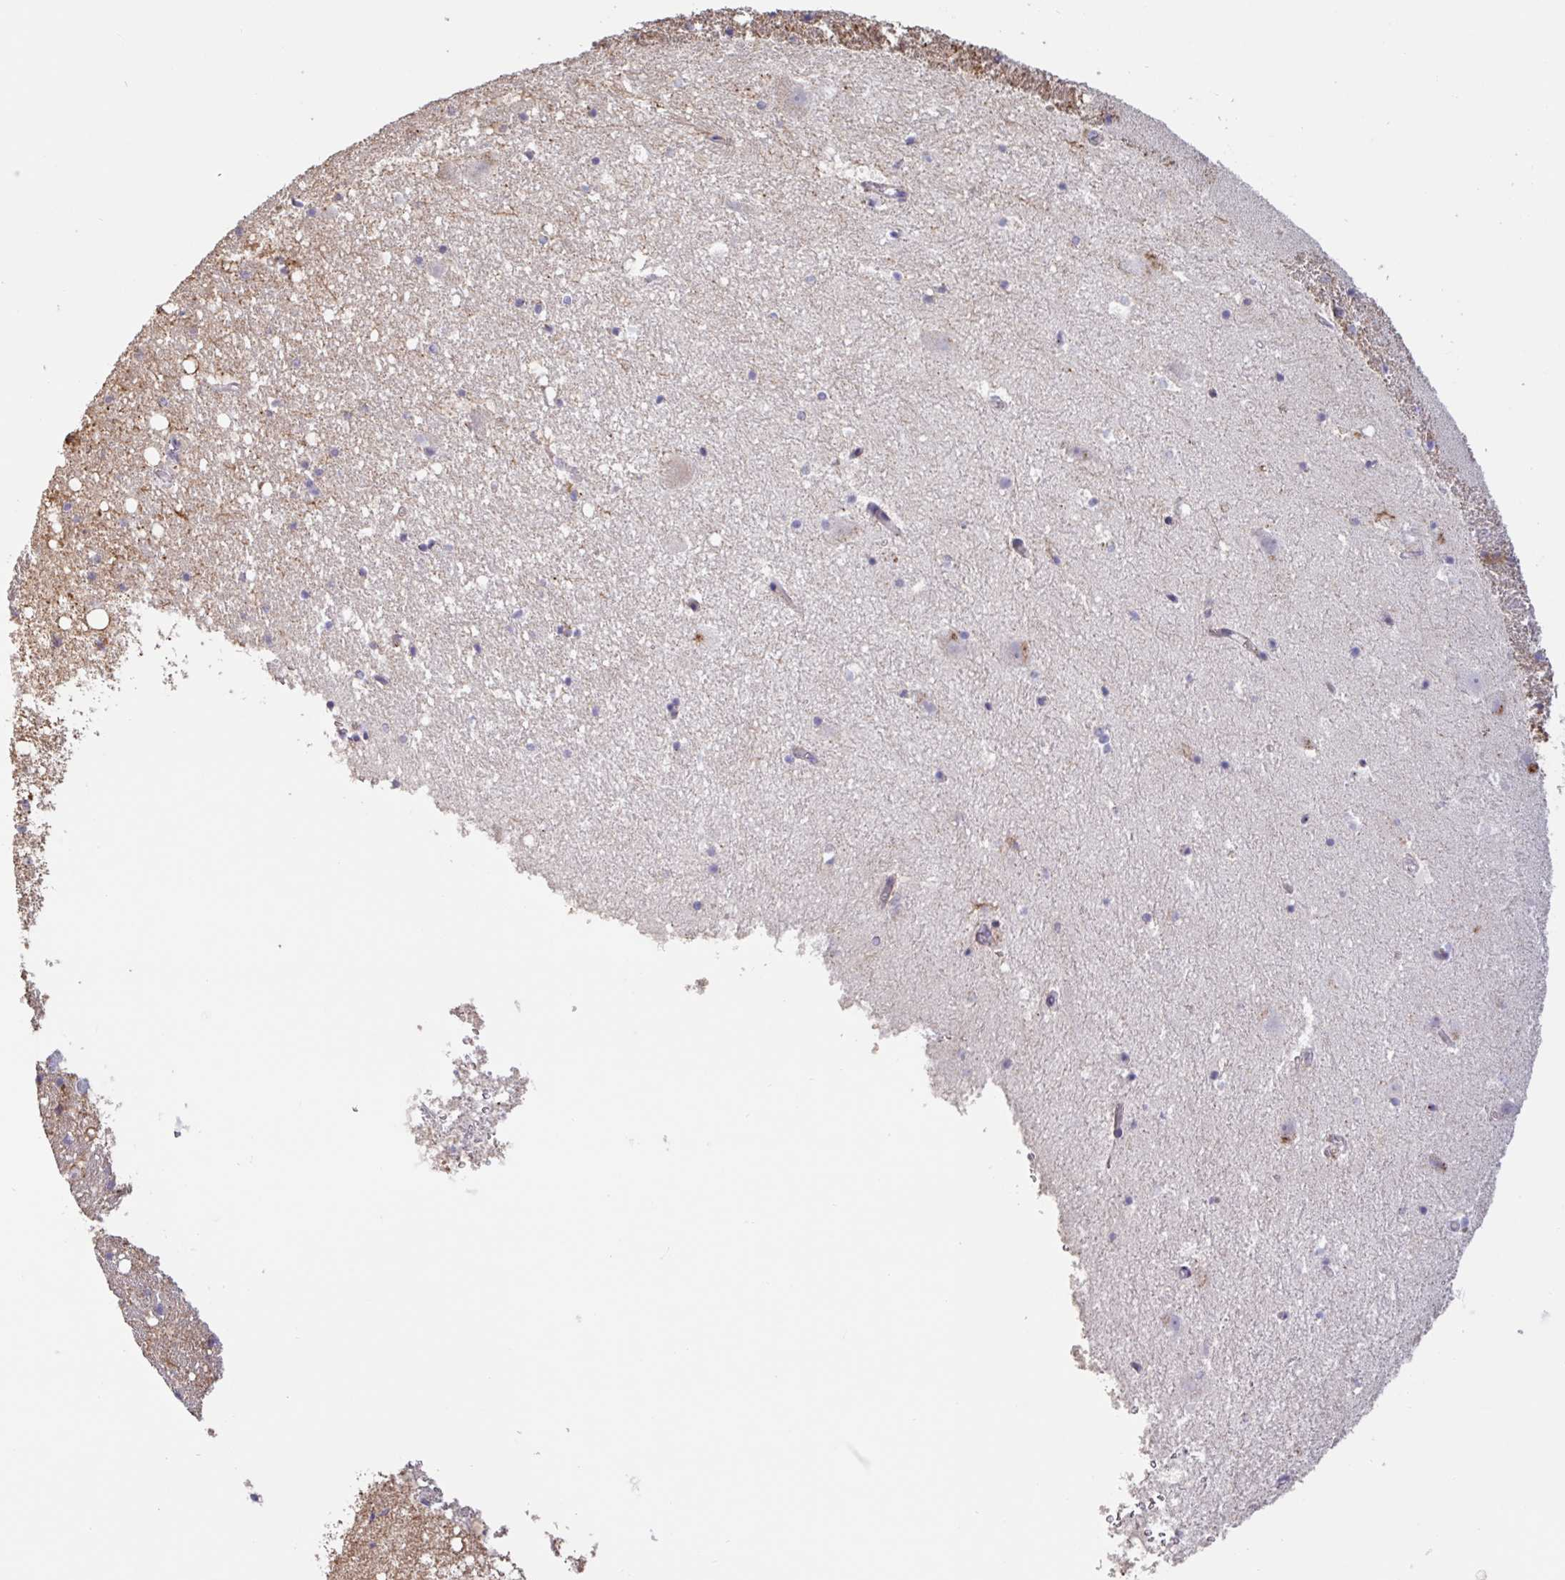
{"staining": {"intensity": "negative", "quantity": "none", "location": "none"}, "tissue": "hippocampus", "cell_type": "Glial cells", "image_type": "normal", "snomed": [{"axis": "morphology", "description": "Normal tissue, NOS"}, {"axis": "topography", "description": "Hippocampus"}], "caption": "Immunohistochemistry micrograph of benign hippocampus: hippocampus stained with DAB (3,3'-diaminobenzidine) displays no significant protein expression in glial cells.", "gene": "CHMP5", "patient": {"sex": "female", "age": 42}}